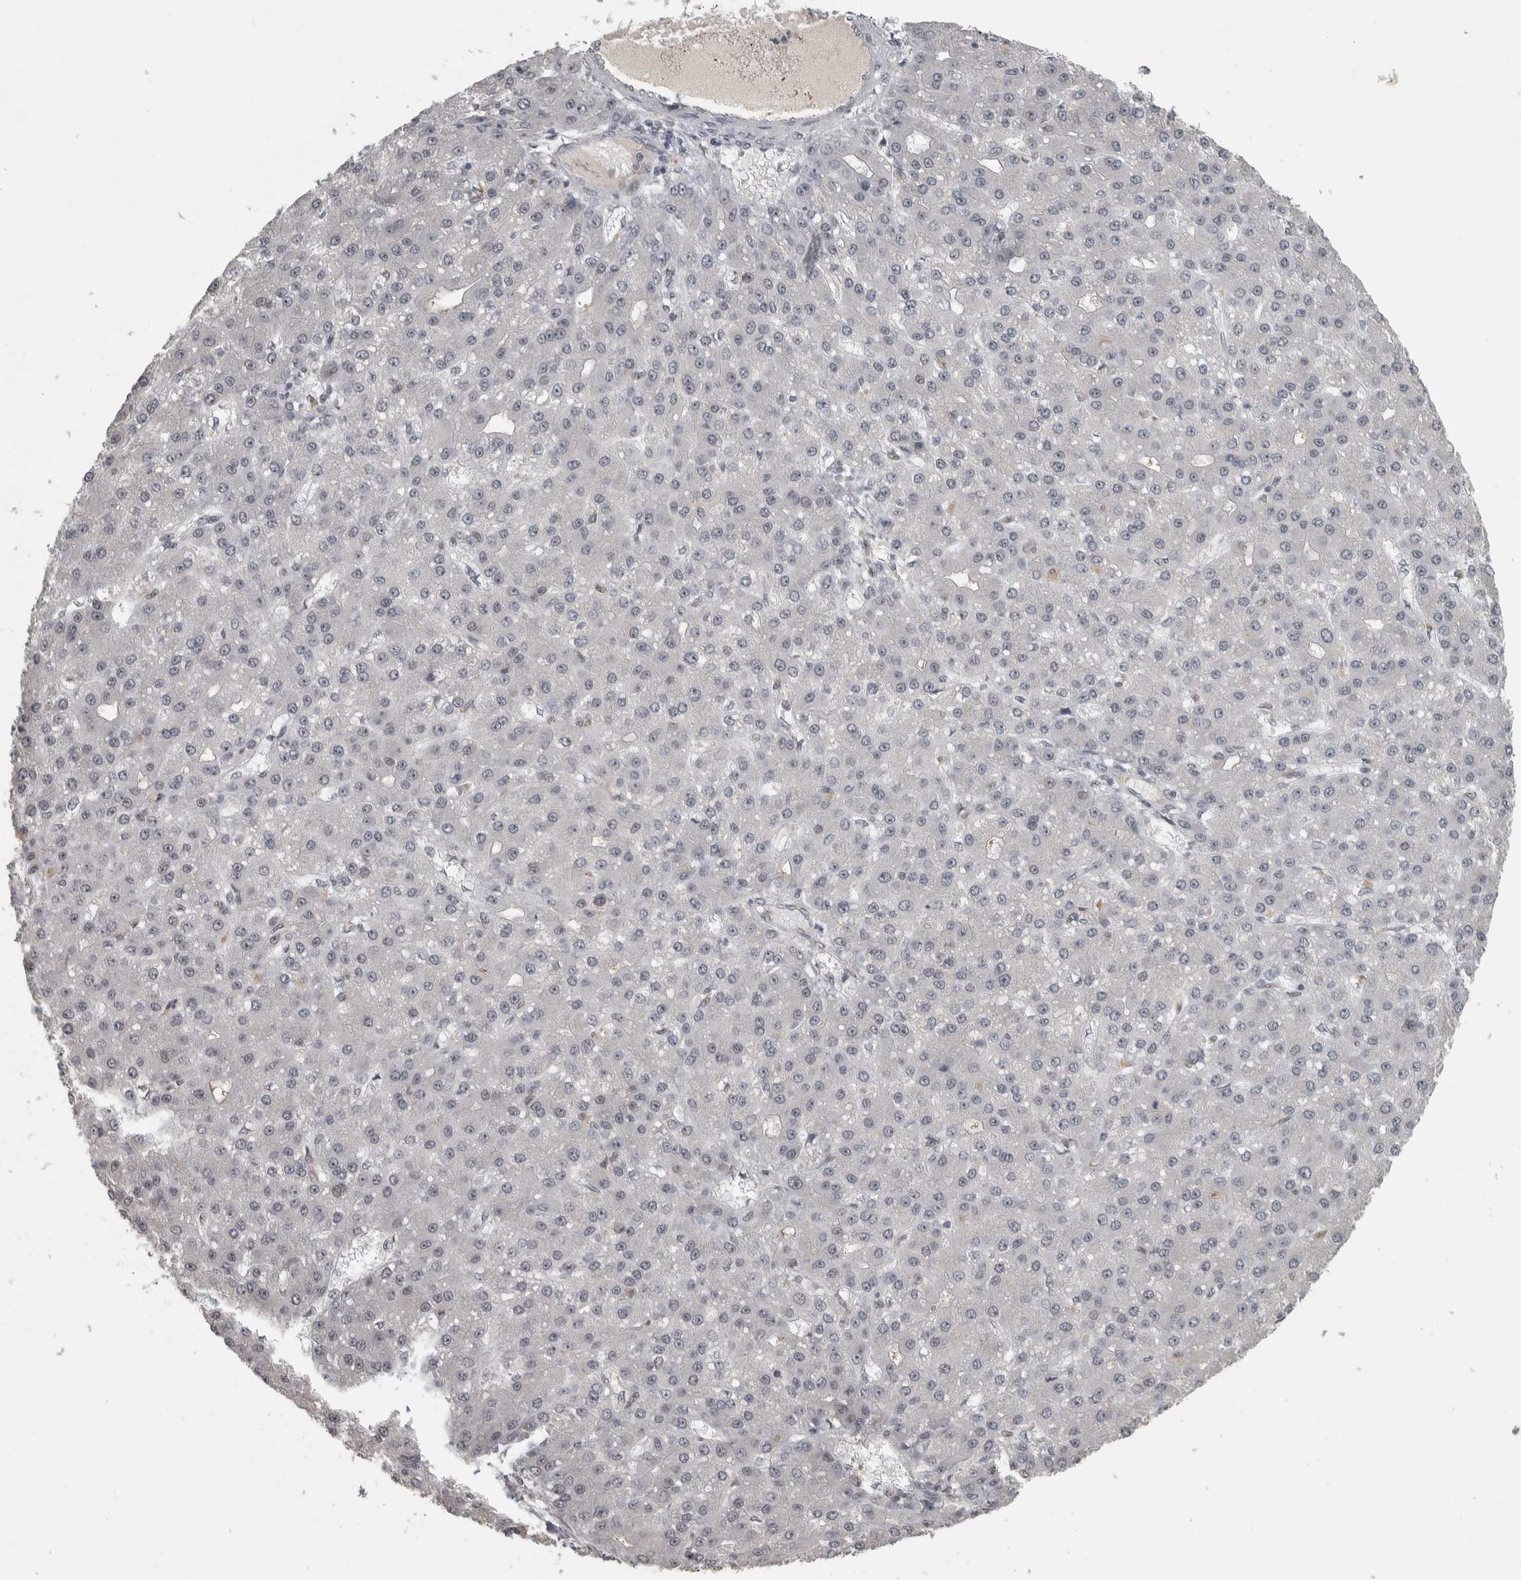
{"staining": {"intensity": "negative", "quantity": "none", "location": "none"}, "tissue": "liver cancer", "cell_type": "Tumor cells", "image_type": "cancer", "snomed": [{"axis": "morphology", "description": "Carcinoma, Hepatocellular, NOS"}, {"axis": "topography", "description": "Liver"}], "caption": "The immunohistochemistry image has no significant expression in tumor cells of liver cancer (hepatocellular carcinoma) tissue. (DAB (3,3'-diaminobenzidine) immunohistochemistry visualized using brightfield microscopy, high magnification).", "gene": "DDX42", "patient": {"sex": "male", "age": 67}}